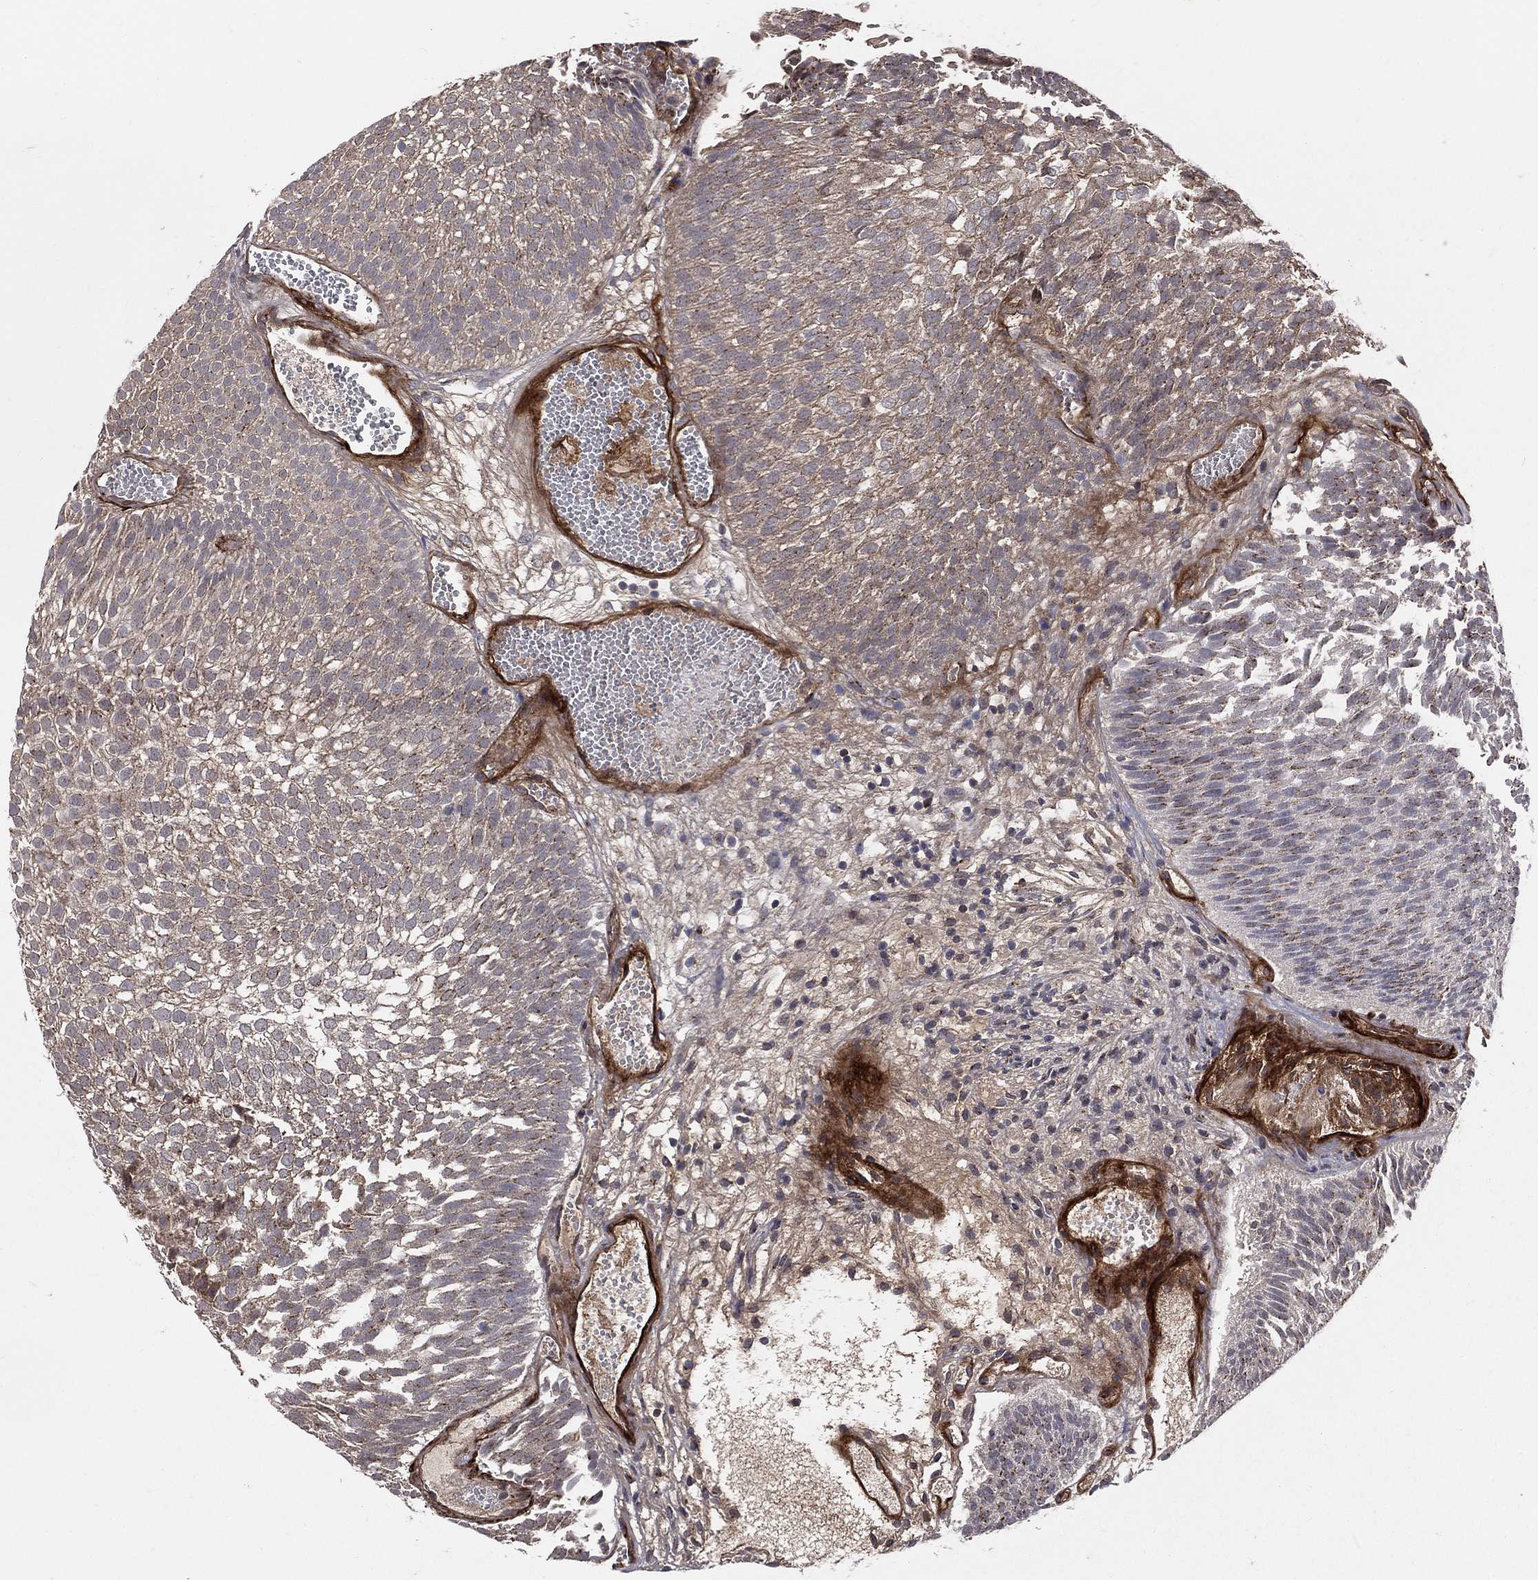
{"staining": {"intensity": "weak", "quantity": "25%-75%", "location": "cytoplasmic/membranous"}, "tissue": "urothelial cancer", "cell_type": "Tumor cells", "image_type": "cancer", "snomed": [{"axis": "morphology", "description": "Urothelial carcinoma, Low grade"}, {"axis": "topography", "description": "Urinary bladder"}], "caption": "This histopathology image reveals immunohistochemistry (IHC) staining of urothelial carcinoma (low-grade), with low weak cytoplasmic/membranous positivity in approximately 25%-75% of tumor cells.", "gene": "ENTPD1", "patient": {"sex": "male", "age": 52}}